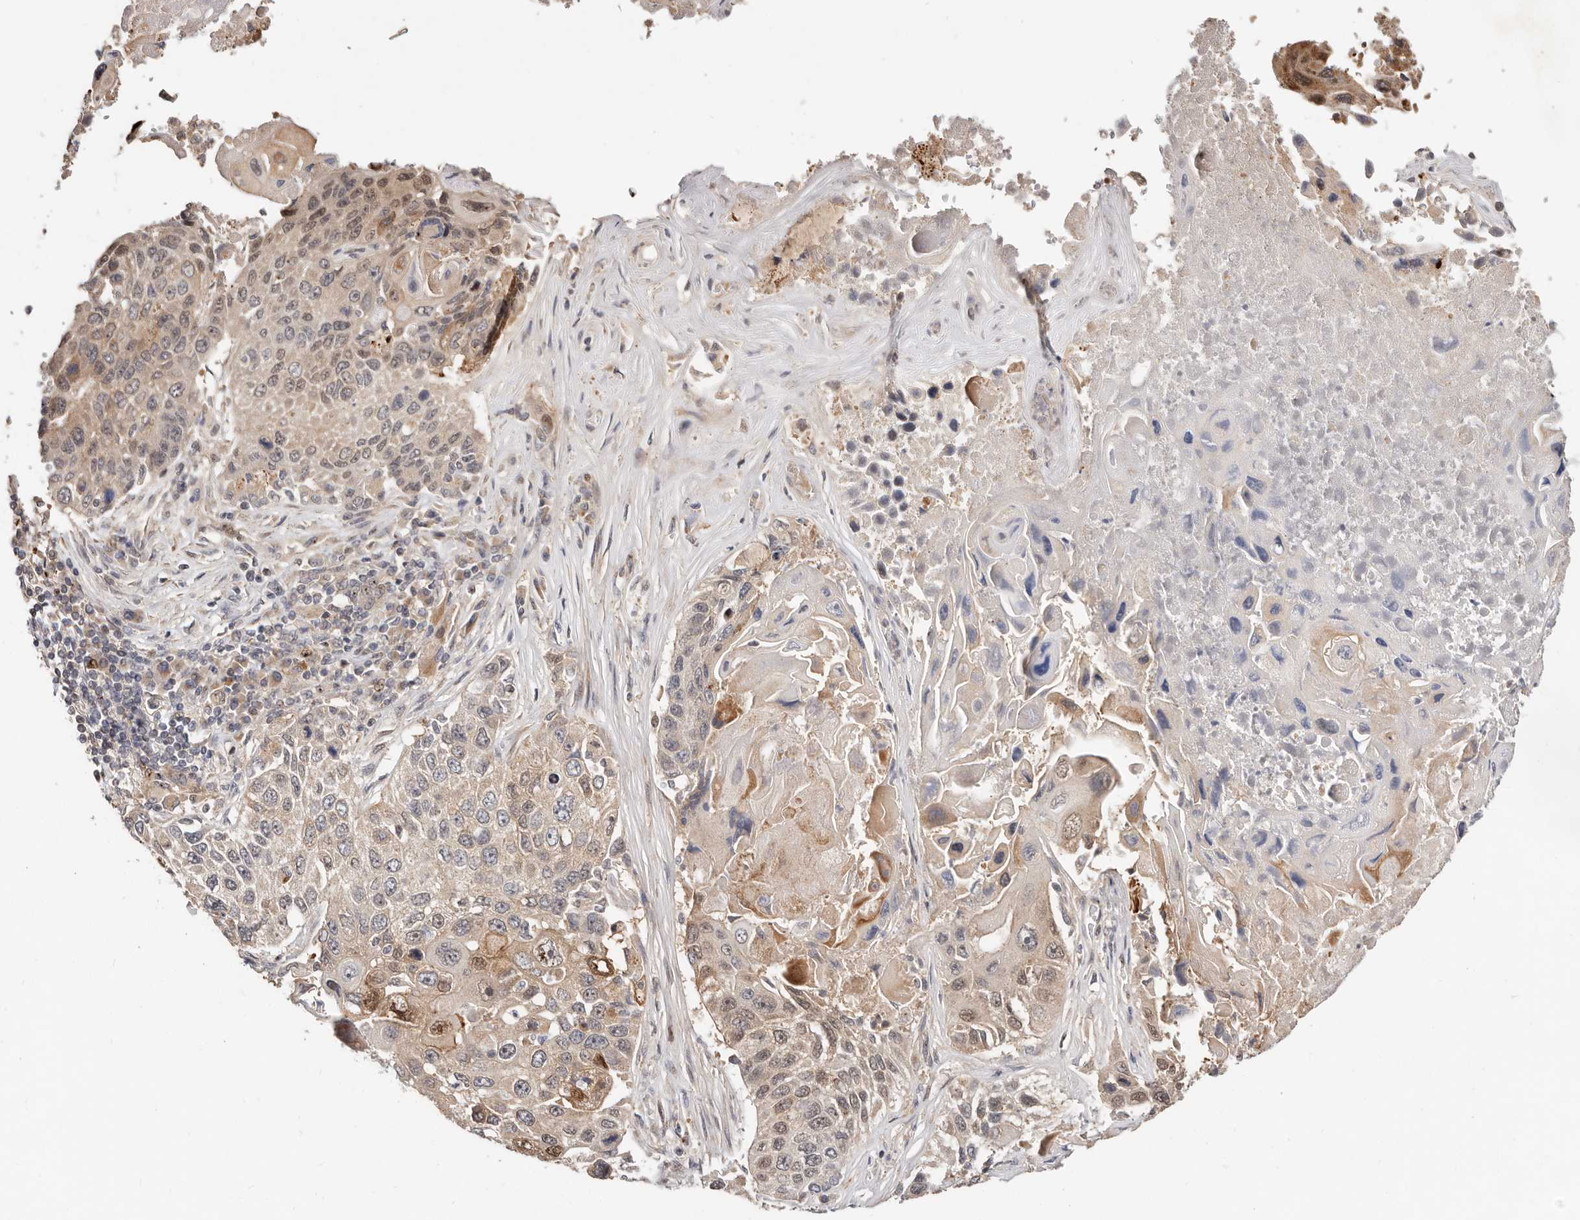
{"staining": {"intensity": "weak", "quantity": "25%-75%", "location": "cytoplasmic/membranous,nuclear"}, "tissue": "lung cancer", "cell_type": "Tumor cells", "image_type": "cancer", "snomed": [{"axis": "morphology", "description": "Squamous cell carcinoma, NOS"}, {"axis": "topography", "description": "Lung"}], "caption": "High-magnification brightfield microscopy of lung squamous cell carcinoma stained with DAB (3,3'-diaminobenzidine) (brown) and counterstained with hematoxylin (blue). tumor cells exhibit weak cytoplasmic/membranous and nuclear positivity is present in approximately25%-75% of cells. (DAB IHC with brightfield microscopy, high magnification).", "gene": "USP33", "patient": {"sex": "male", "age": 61}}